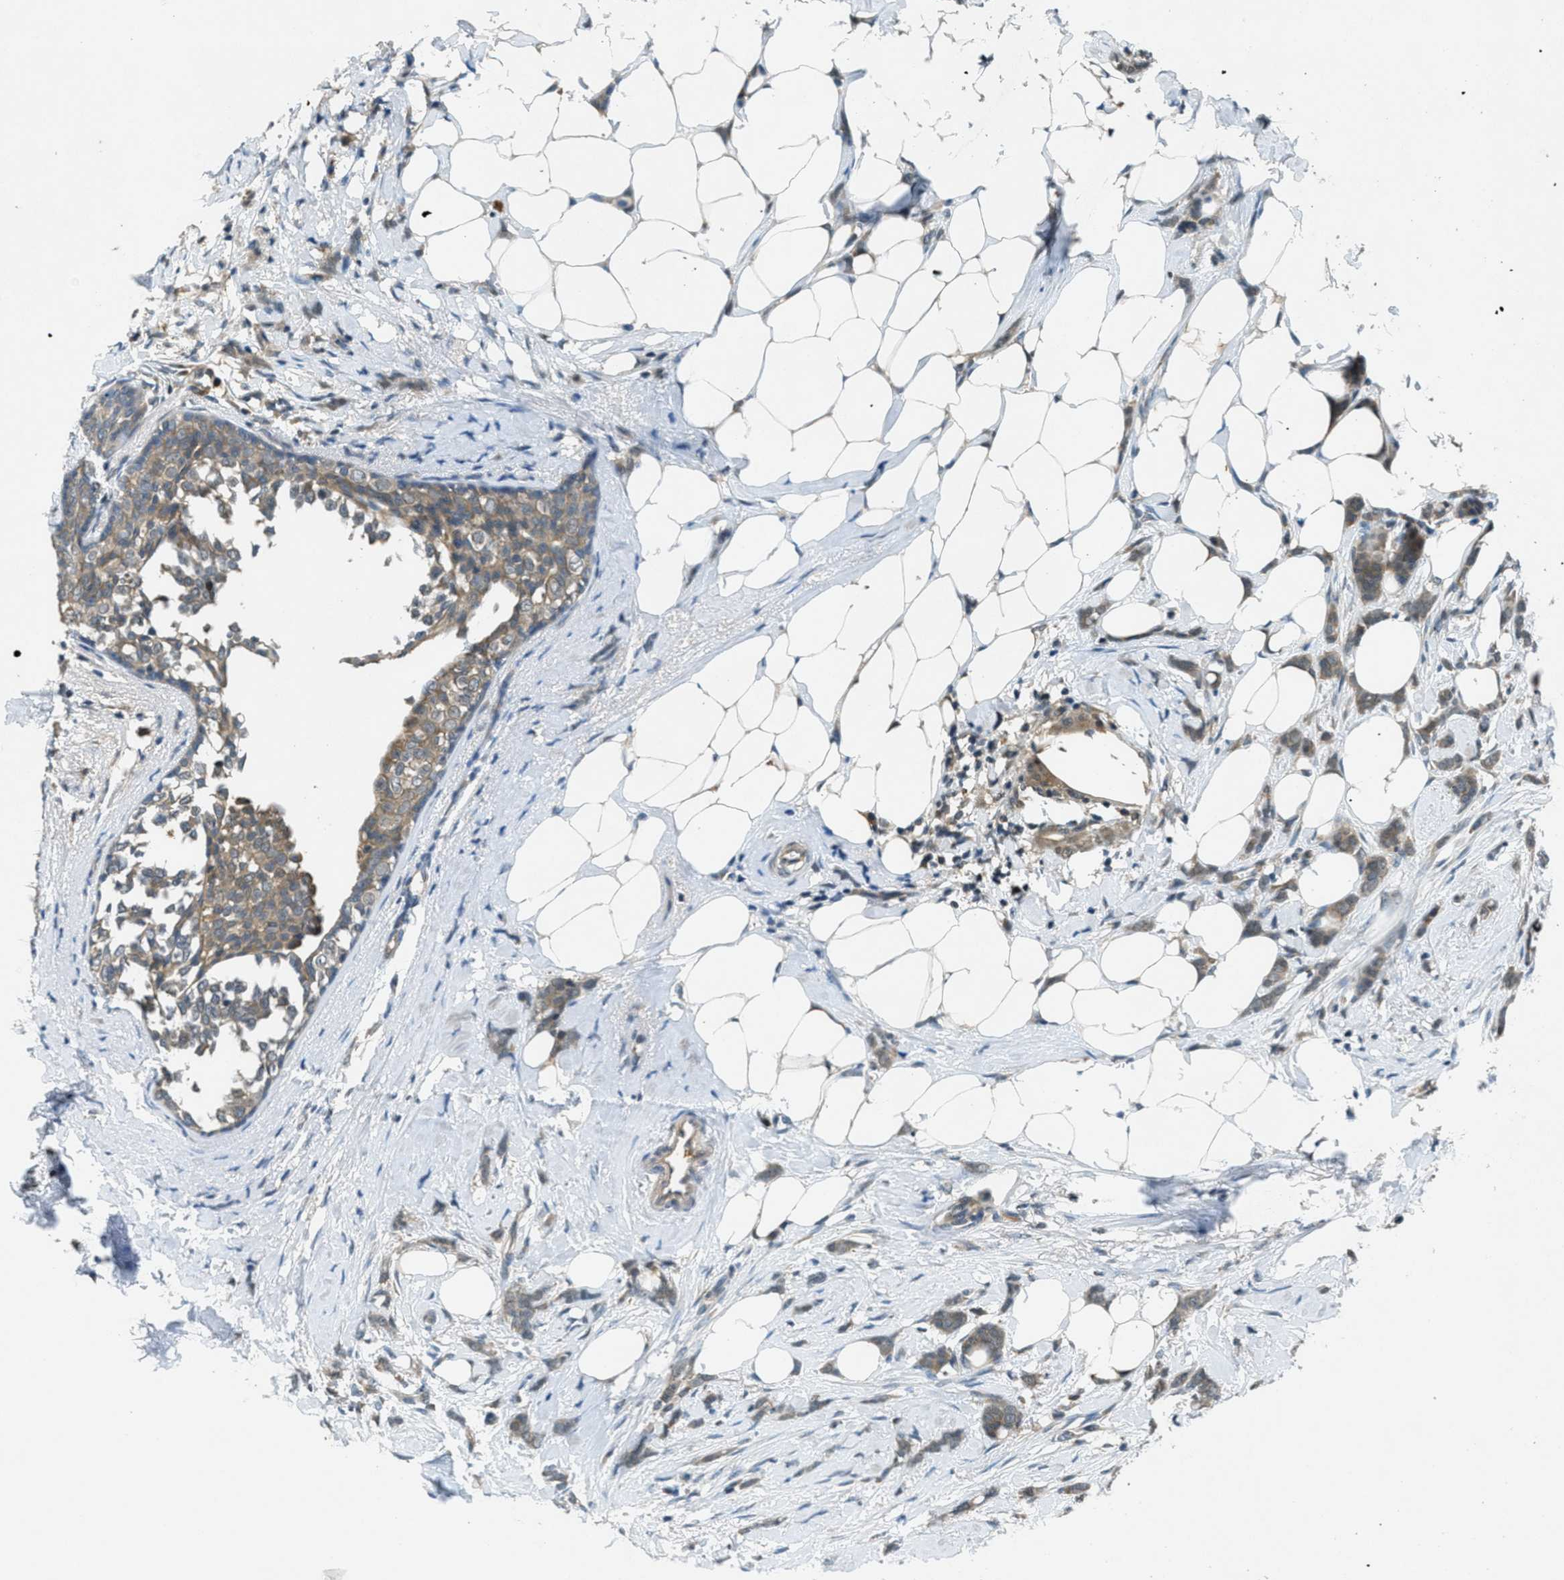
{"staining": {"intensity": "weak", "quantity": ">75%", "location": "cytoplasmic/membranous"}, "tissue": "breast cancer", "cell_type": "Tumor cells", "image_type": "cancer", "snomed": [{"axis": "morphology", "description": "Lobular carcinoma, in situ"}, {"axis": "morphology", "description": "Lobular carcinoma"}, {"axis": "topography", "description": "Breast"}], "caption": "Immunohistochemistry staining of breast cancer, which reveals low levels of weak cytoplasmic/membranous expression in approximately >75% of tumor cells indicating weak cytoplasmic/membranous protein positivity. The staining was performed using DAB (3,3'-diaminobenzidine) (brown) for protein detection and nuclei were counterstained in hematoxylin (blue).", "gene": "DUSP6", "patient": {"sex": "female", "age": 41}}